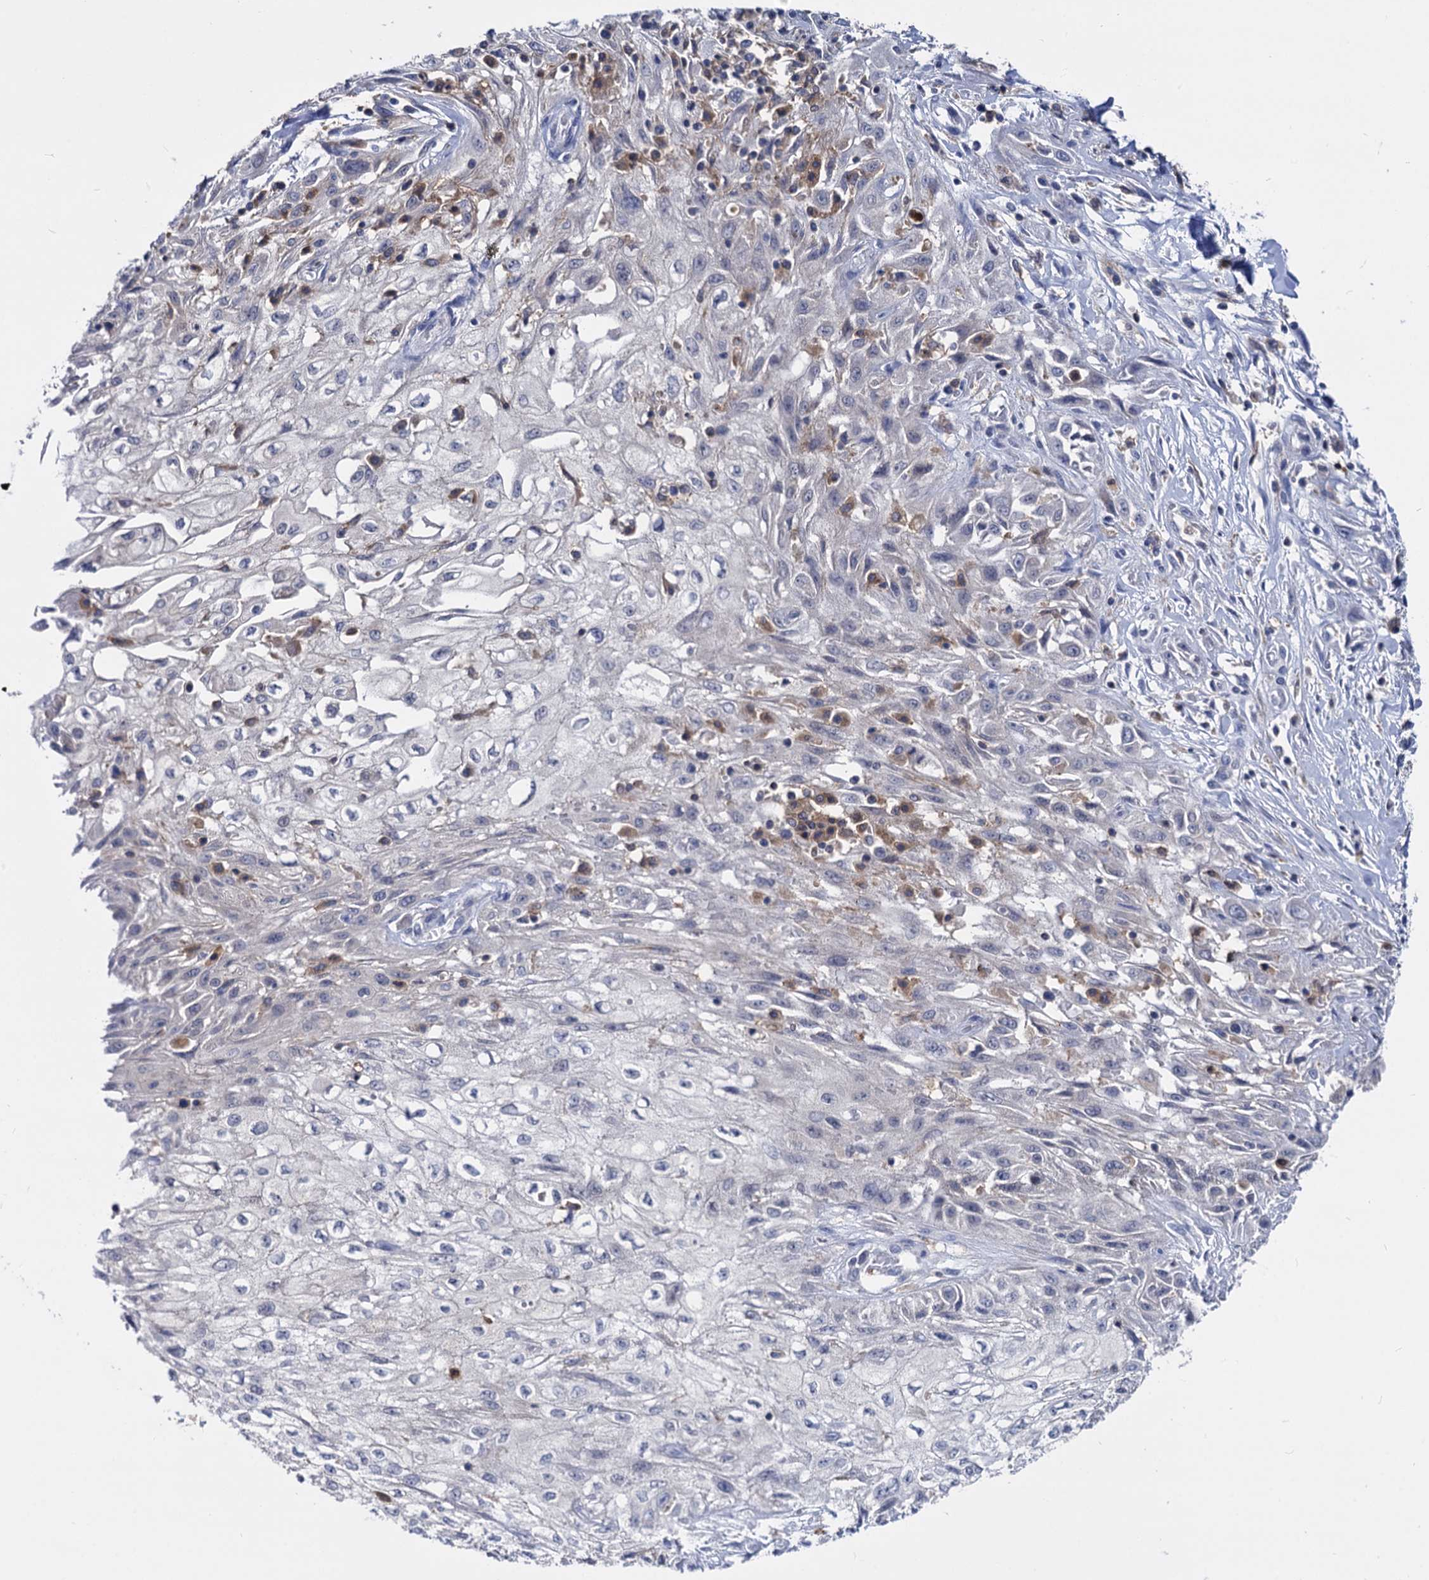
{"staining": {"intensity": "negative", "quantity": "none", "location": "none"}, "tissue": "skin cancer", "cell_type": "Tumor cells", "image_type": "cancer", "snomed": [{"axis": "morphology", "description": "Squamous cell carcinoma, NOS"}, {"axis": "morphology", "description": "Squamous cell carcinoma, metastatic, NOS"}, {"axis": "topography", "description": "Skin"}, {"axis": "topography", "description": "Lymph node"}], "caption": "High power microscopy image of an immunohistochemistry photomicrograph of squamous cell carcinoma (skin), revealing no significant expression in tumor cells.", "gene": "RHOG", "patient": {"sex": "male", "age": 75}}